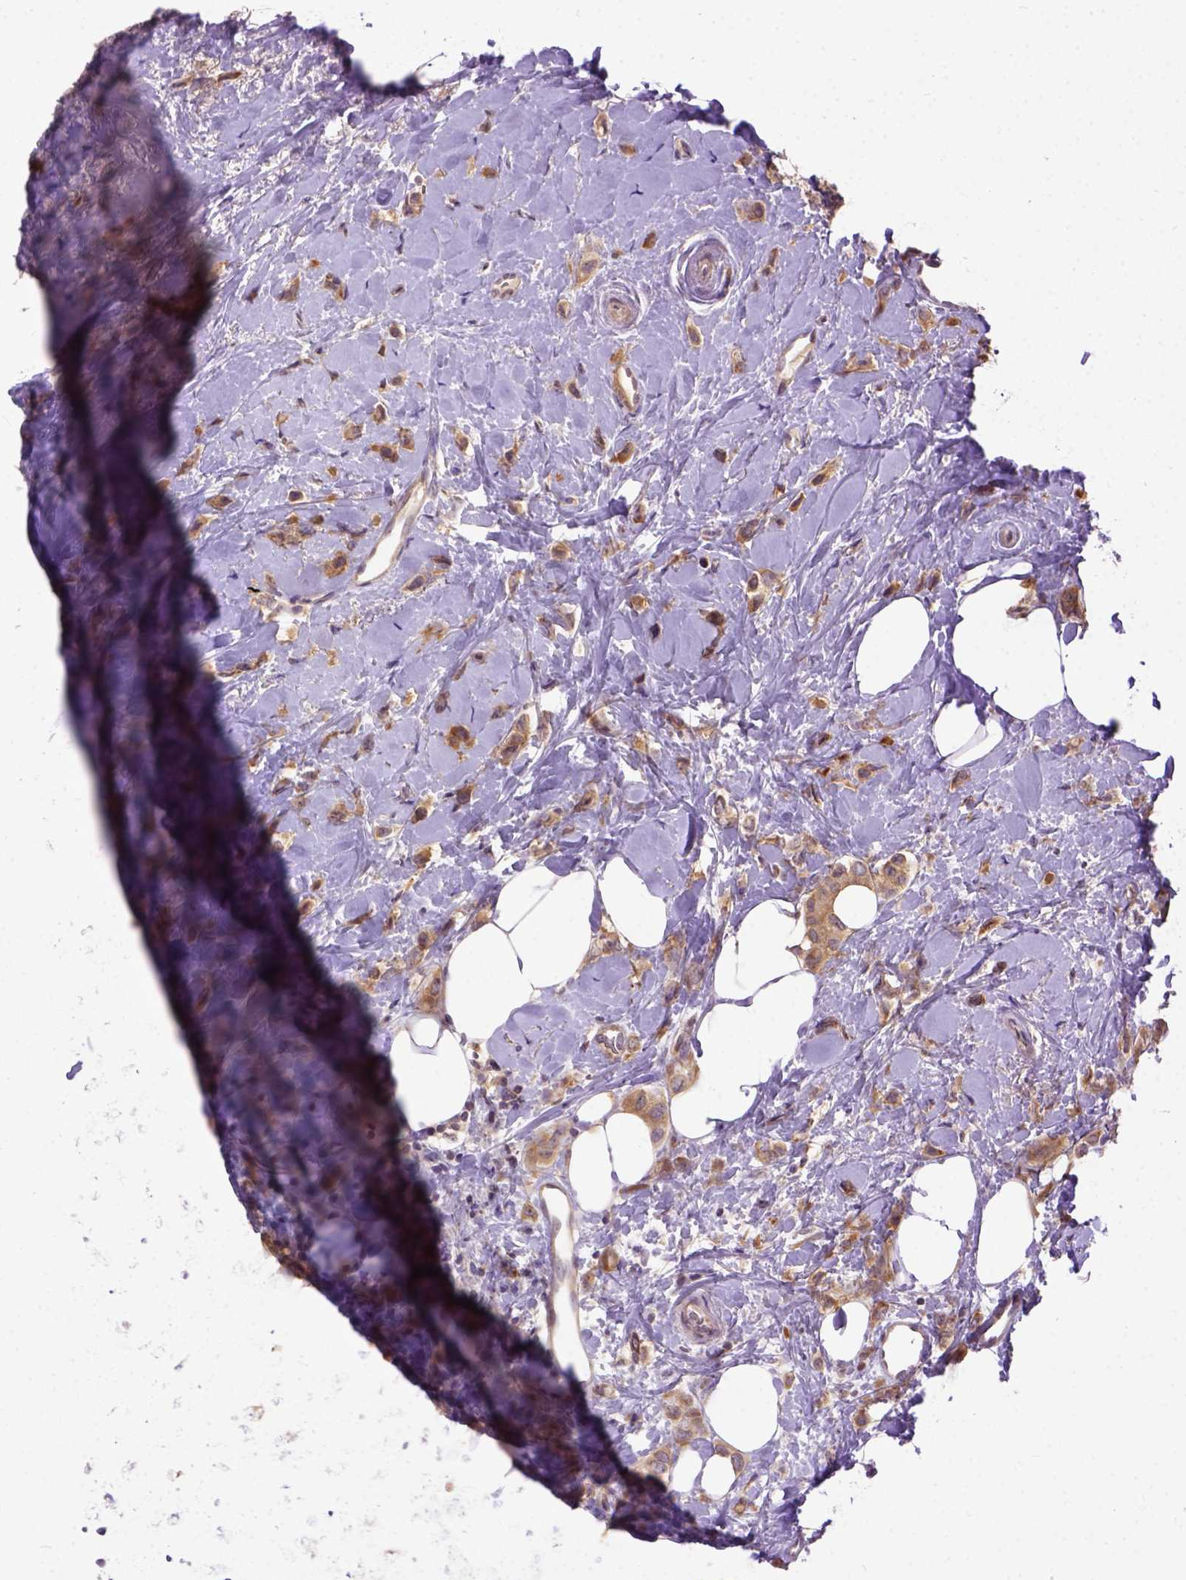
{"staining": {"intensity": "moderate", "quantity": ">75%", "location": "cytoplasmic/membranous"}, "tissue": "breast cancer", "cell_type": "Tumor cells", "image_type": "cancer", "snomed": [{"axis": "morphology", "description": "Lobular carcinoma"}, {"axis": "topography", "description": "Breast"}], "caption": "Brown immunohistochemical staining in human breast cancer (lobular carcinoma) displays moderate cytoplasmic/membranous positivity in approximately >75% of tumor cells.", "gene": "CPNE1", "patient": {"sex": "female", "age": 66}}